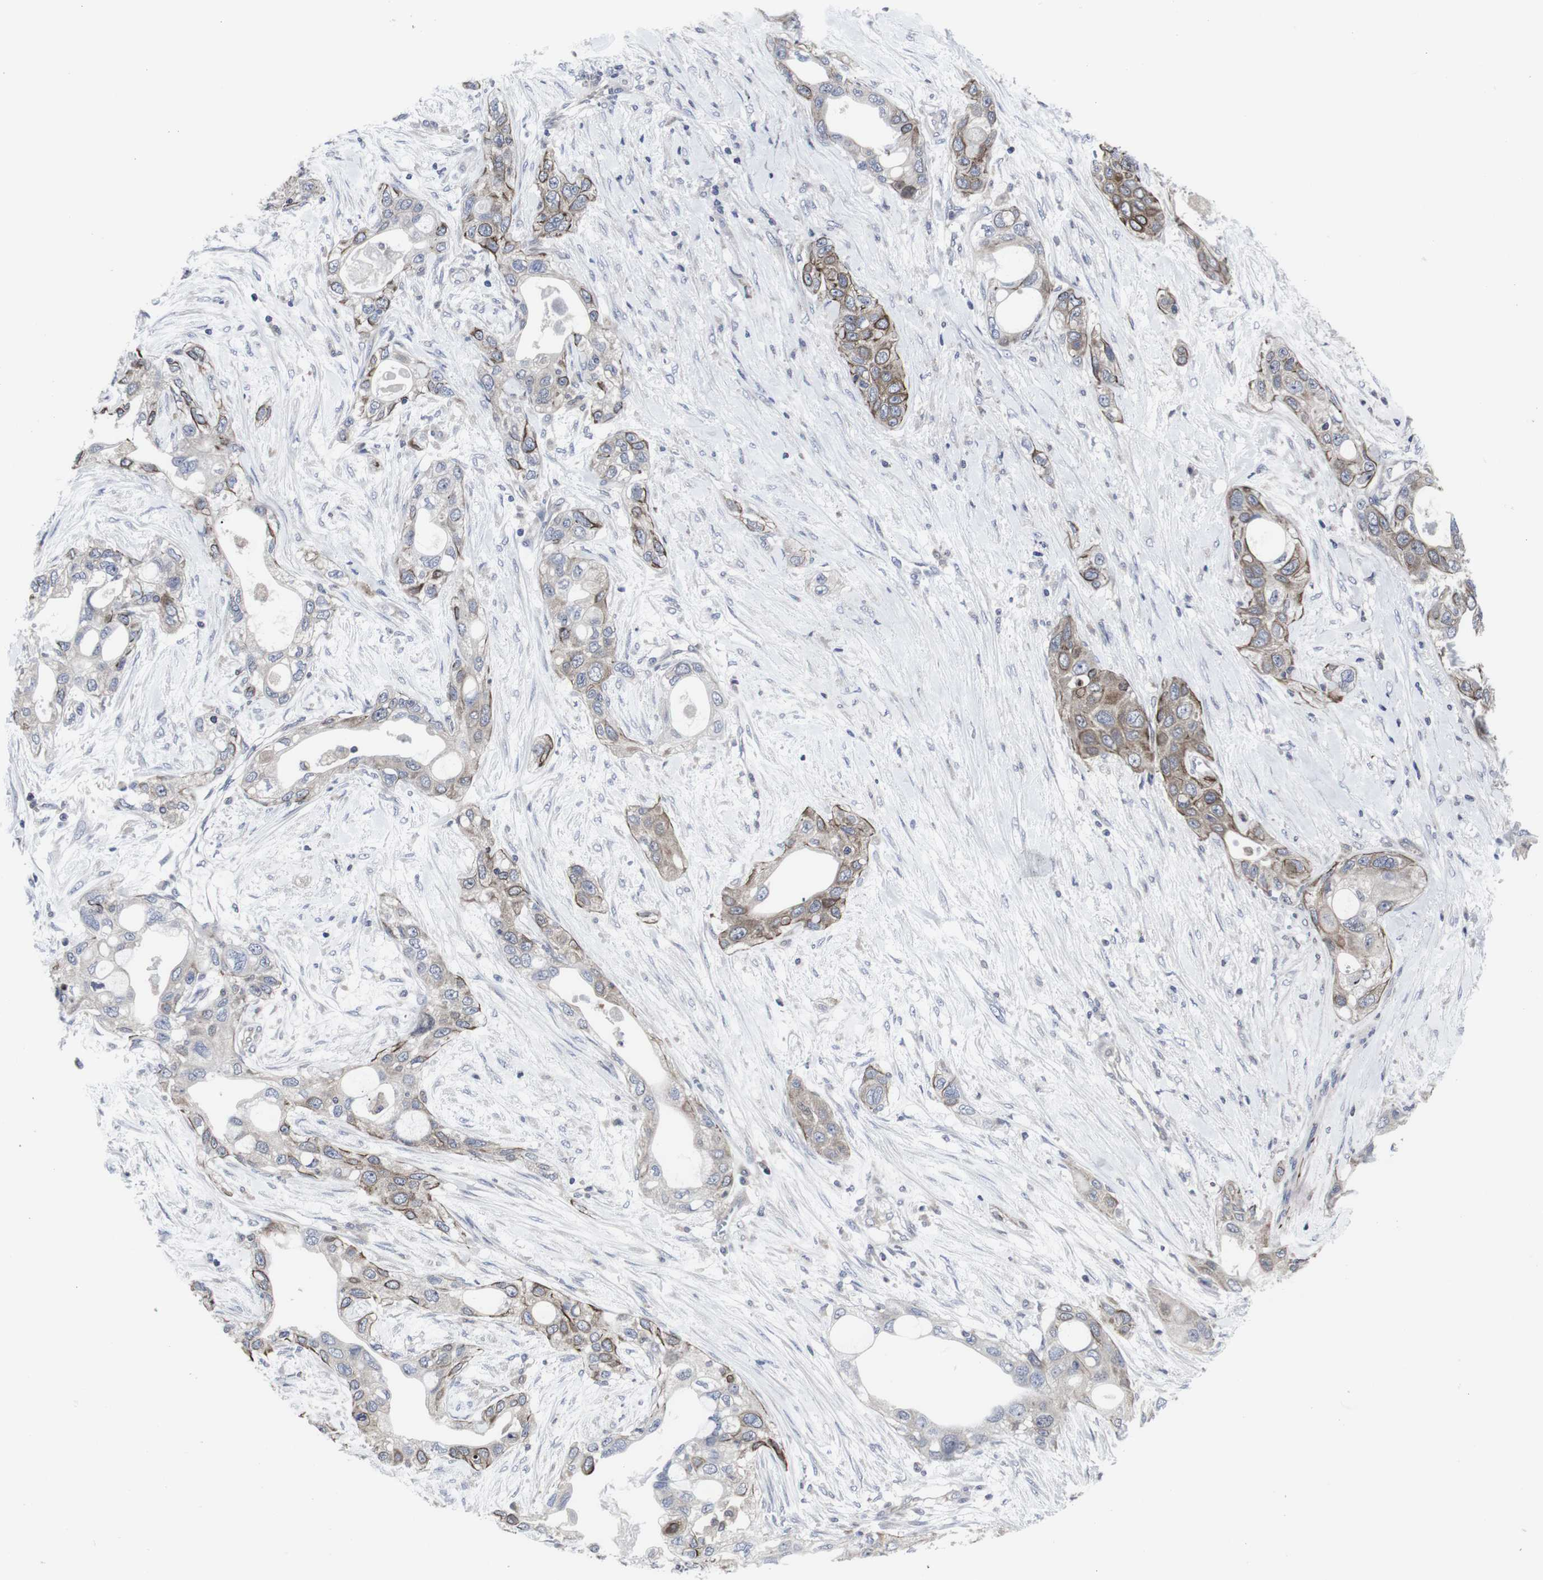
{"staining": {"intensity": "moderate", "quantity": "25%-75%", "location": "cytoplasmic/membranous"}, "tissue": "pancreatic cancer", "cell_type": "Tumor cells", "image_type": "cancer", "snomed": [{"axis": "morphology", "description": "Adenocarcinoma, NOS"}, {"axis": "topography", "description": "Pancreas"}], "caption": "About 25%-75% of tumor cells in human pancreatic cancer exhibit moderate cytoplasmic/membranous protein staining as visualized by brown immunohistochemical staining.", "gene": "HPRT1", "patient": {"sex": "female", "age": 70}}